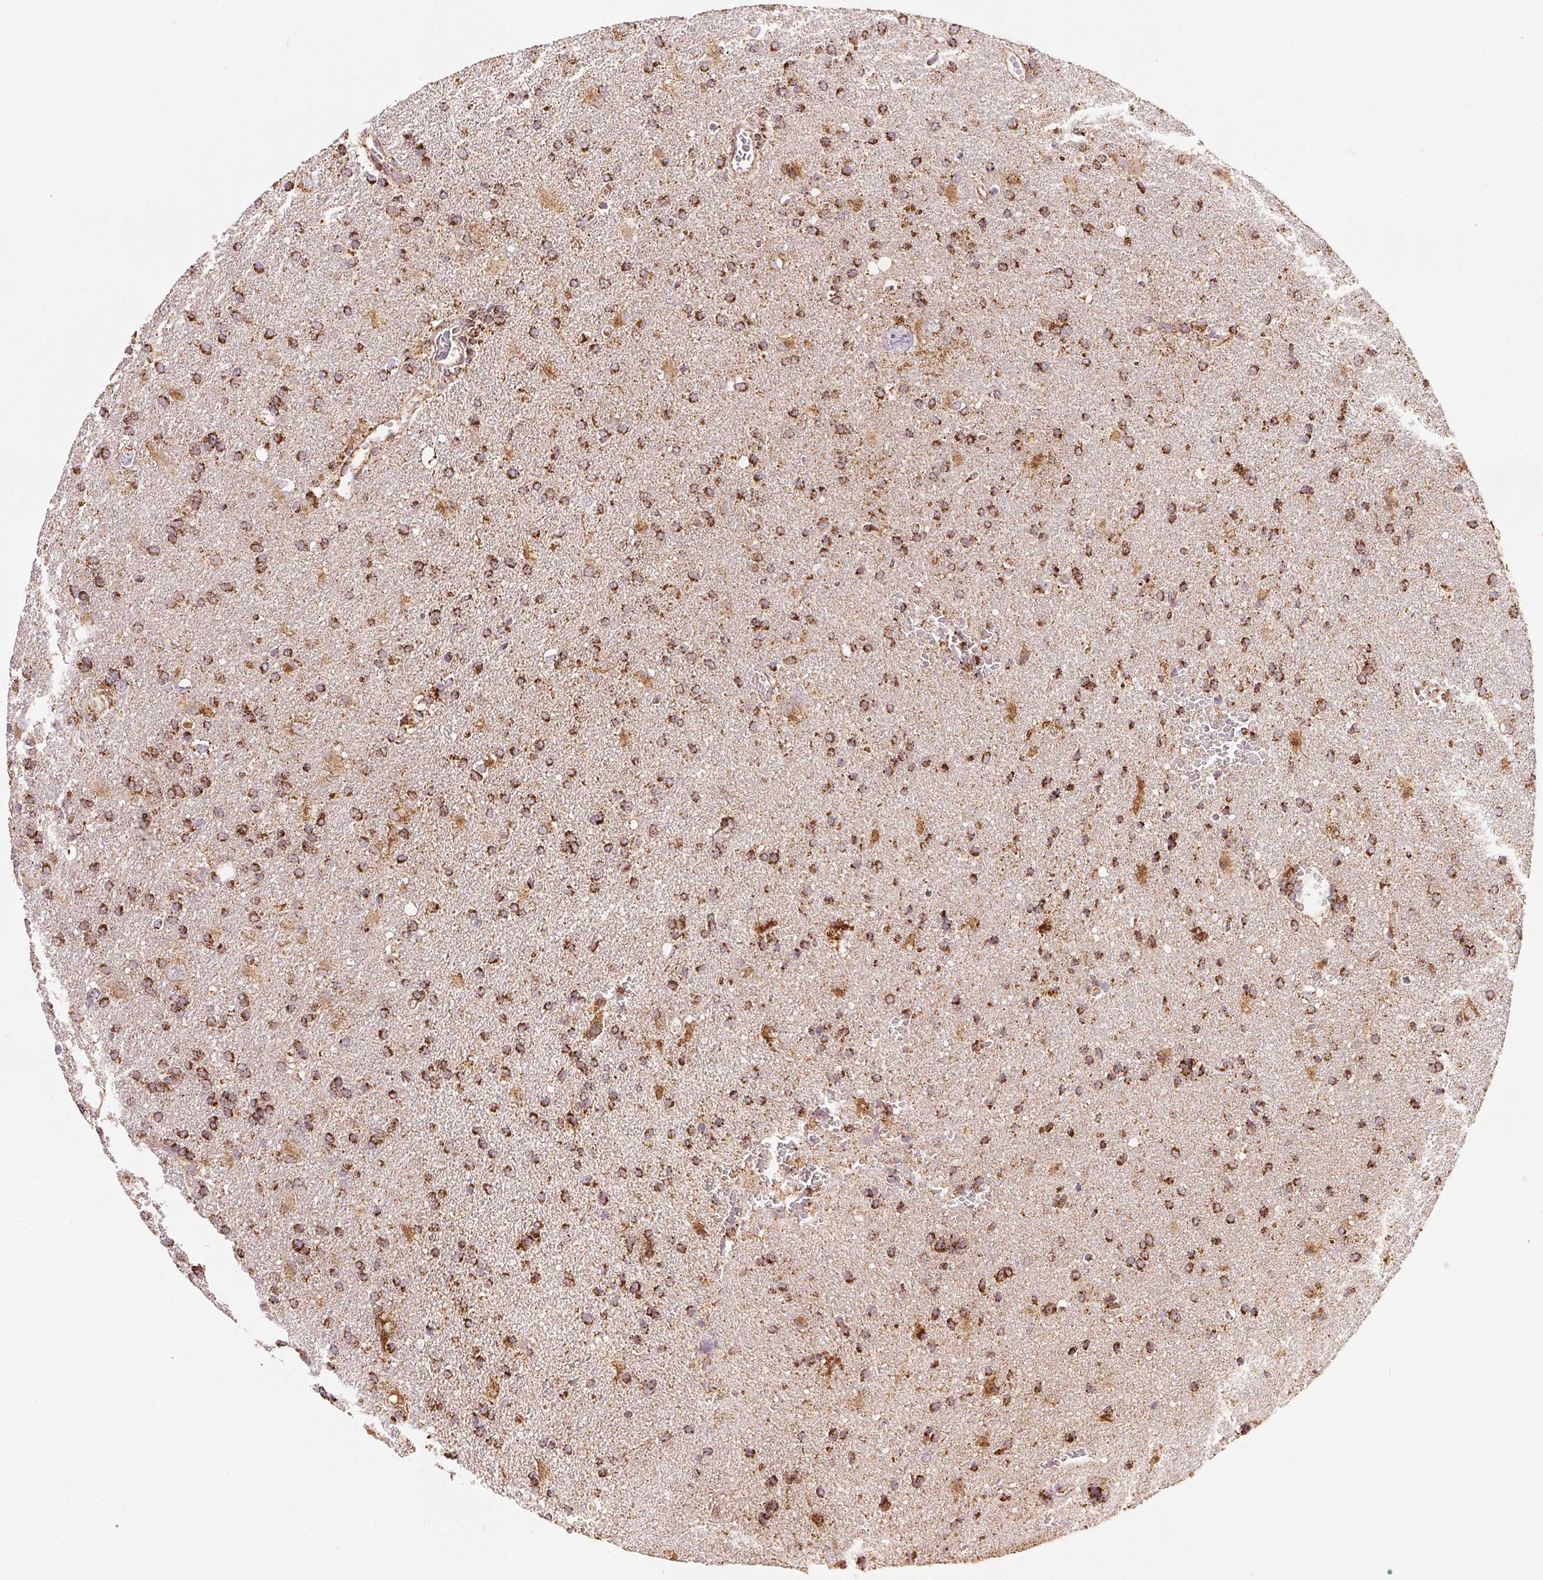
{"staining": {"intensity": "strong", "quantity": ">75%", "location": "cytoplasmic/membranous"}, "tissue": "glioma", "cell_type": "Tumor cells", "image_type": "cancer", "snomed": [{"axis": "morphology", "description": "Glioma, malignant, Low grade"}, {"axis": "topography", "description": "Brain"}], "caption": "Low-grade glioma (malignant) stained with IHC exhibits strong cytoplasmic/membranous positivity in about >75% of tumor cells.", "gene": "SDHB", "patient": {"sex": "male", "age": 66}}